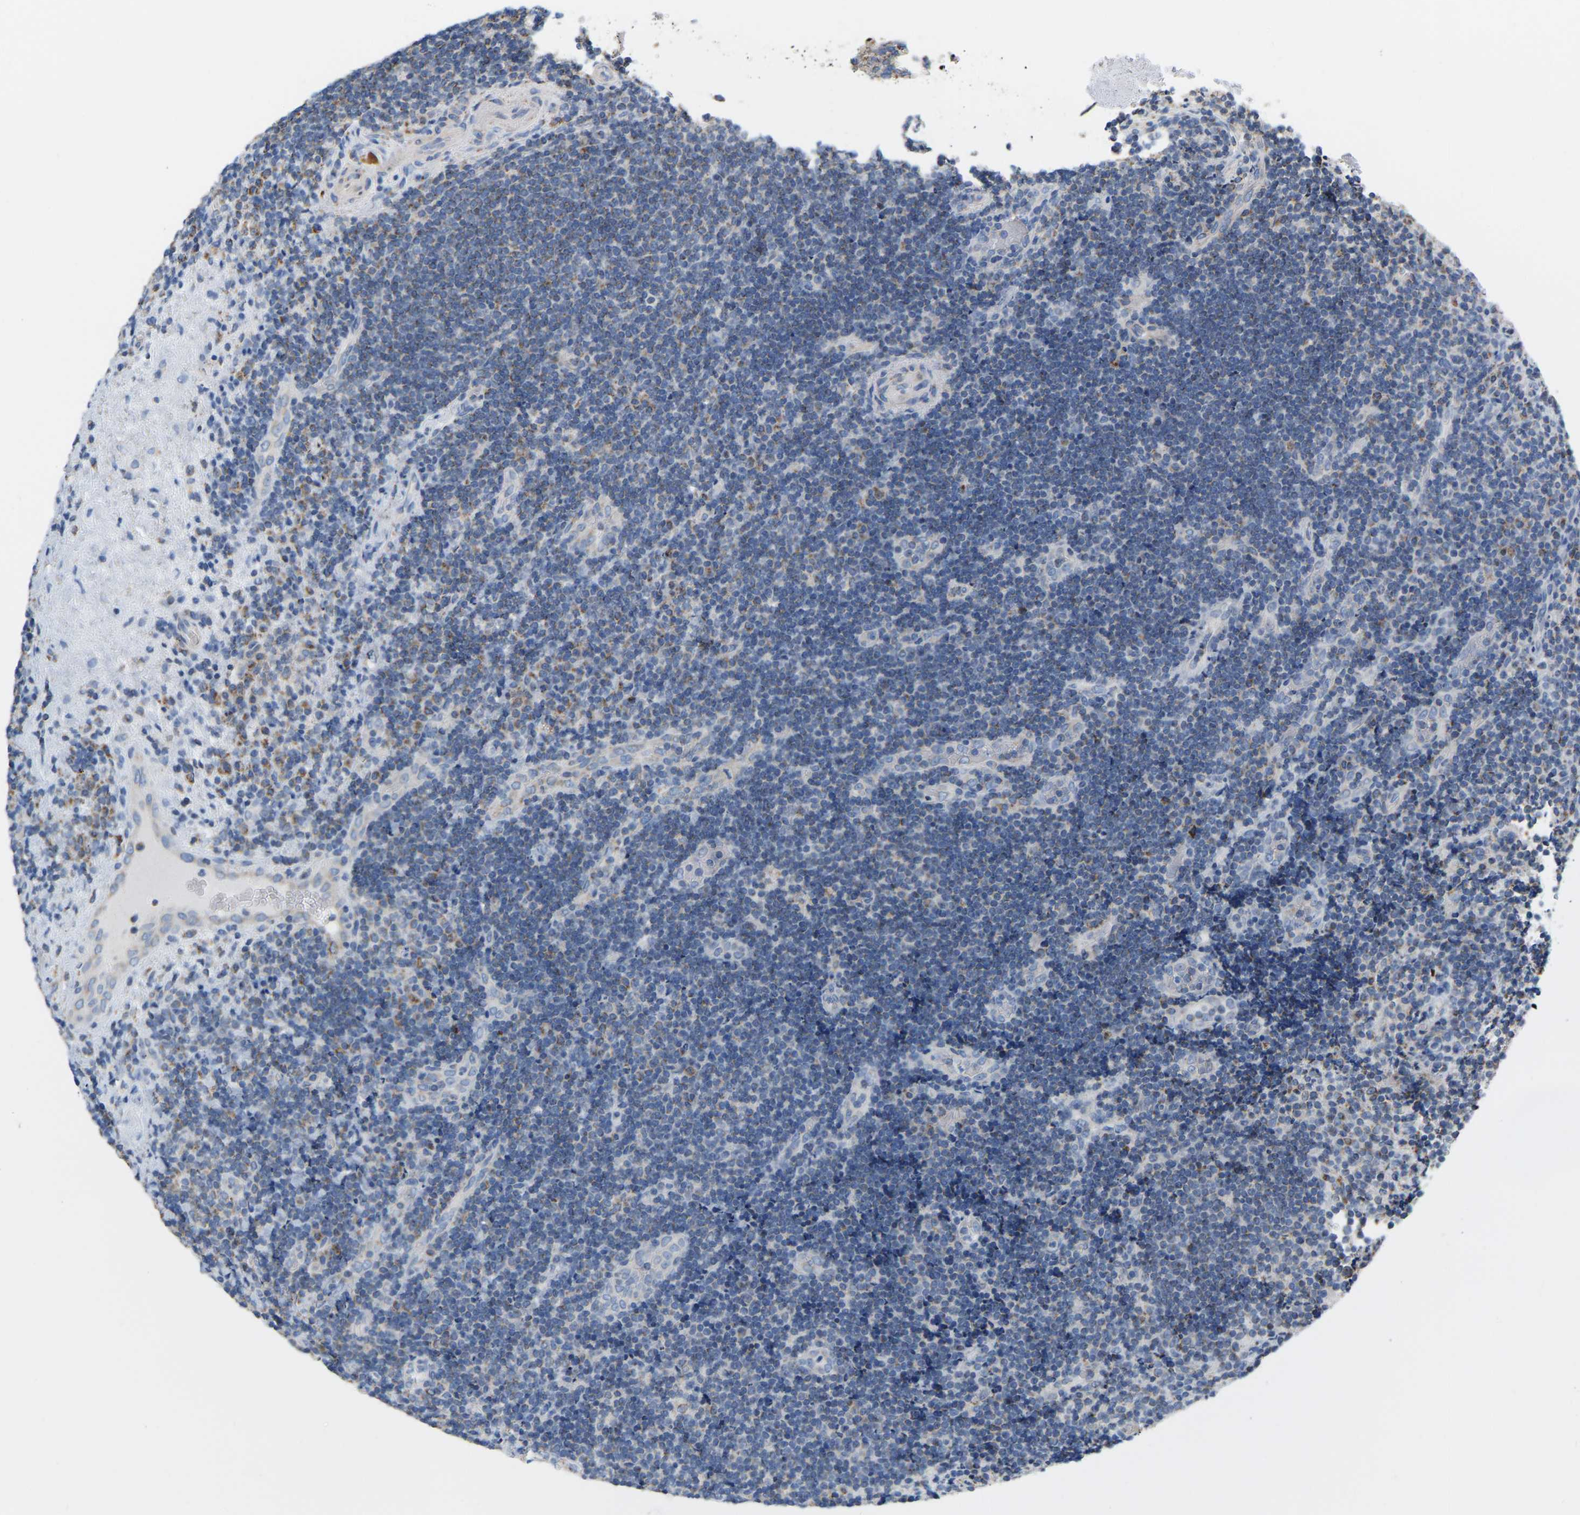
{"staining": {"intensity": "negative", "quantity": "none", "location": "none"}, "tissue": "lymphoma", "cell_type": "Tumor cells", "image_type": "cancer", "snomed": [{"axis": "morphology", "description": "Malignant lymphoma, non-Hodgkin's type, High grade"}, {"axis": "topography", "description": "Tonsil"}], "caption": "DAB immunohistochemical staining of high-grade malignant lymphoma, non-Hodgkin's type shows no significant staining in tumor cells. (Immunohistochemistry (ihc), brightfield microscopy, high magnification).", "gene": "CBLB", "patient": {"sex": "female", "age": 36}}